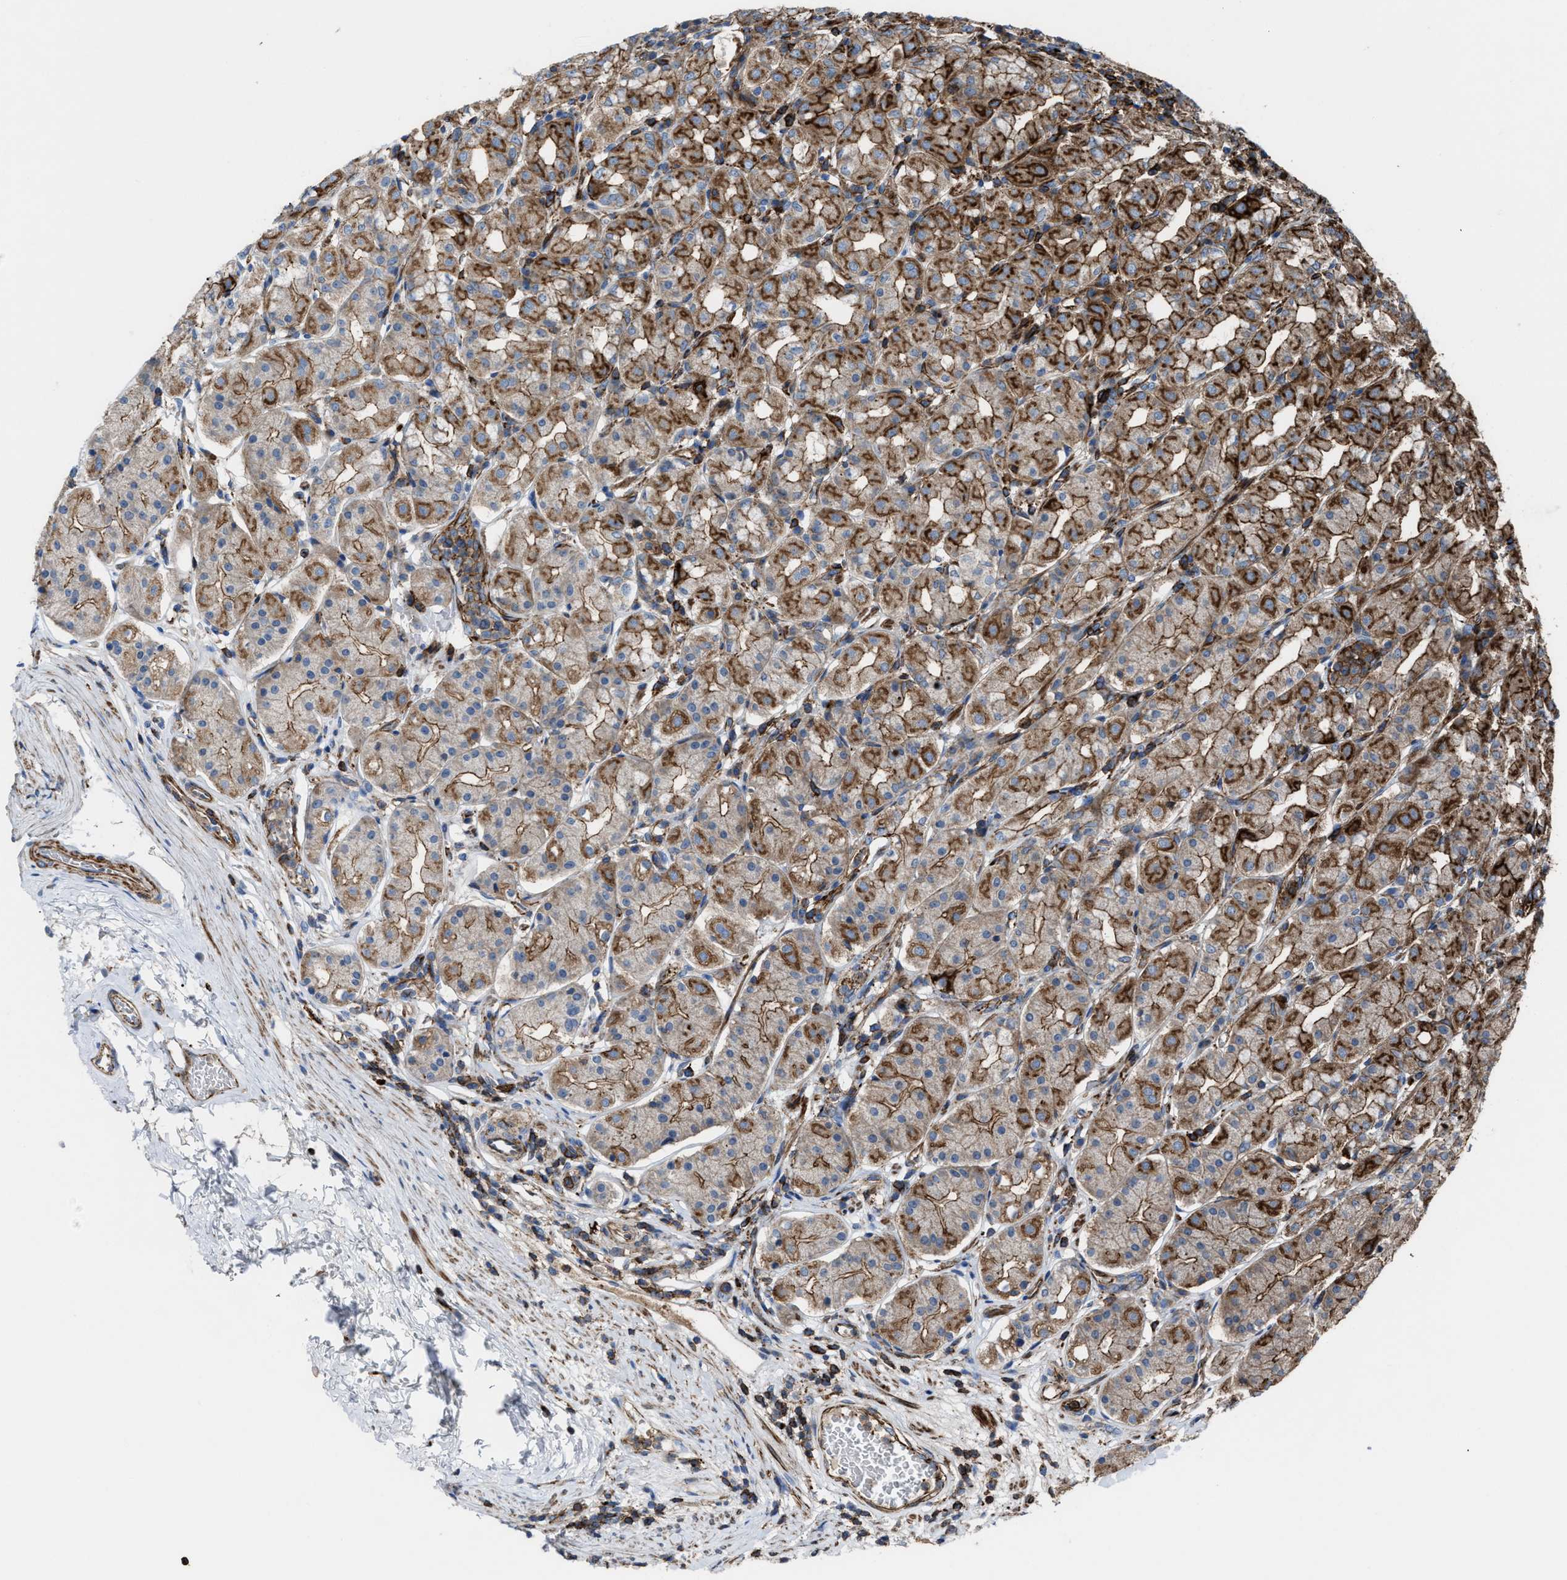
{"staining": {"intensity": "moderate", "quantity": ">75%", "location": "cytoplasmic/membranous"}, "tissue": "stomach", "cell_type": "Glandular cells", "image_type": "normal", "snomed": [{"axis": "morphology", "description": "Normal tissue, NOS"}, {"axis": "topography", "description": "Stomach"}, {"axis": "topography", "description": "Stomach, lower"}], "caption": "Immunohistochemical staining of benign stomach demonstrates medium levels of moderate cytoplasmic/membranous staining in approximately >75% of glandular cells.", "gene": "AGPAT2", "patient": {"sex": "female", "age": 56}}